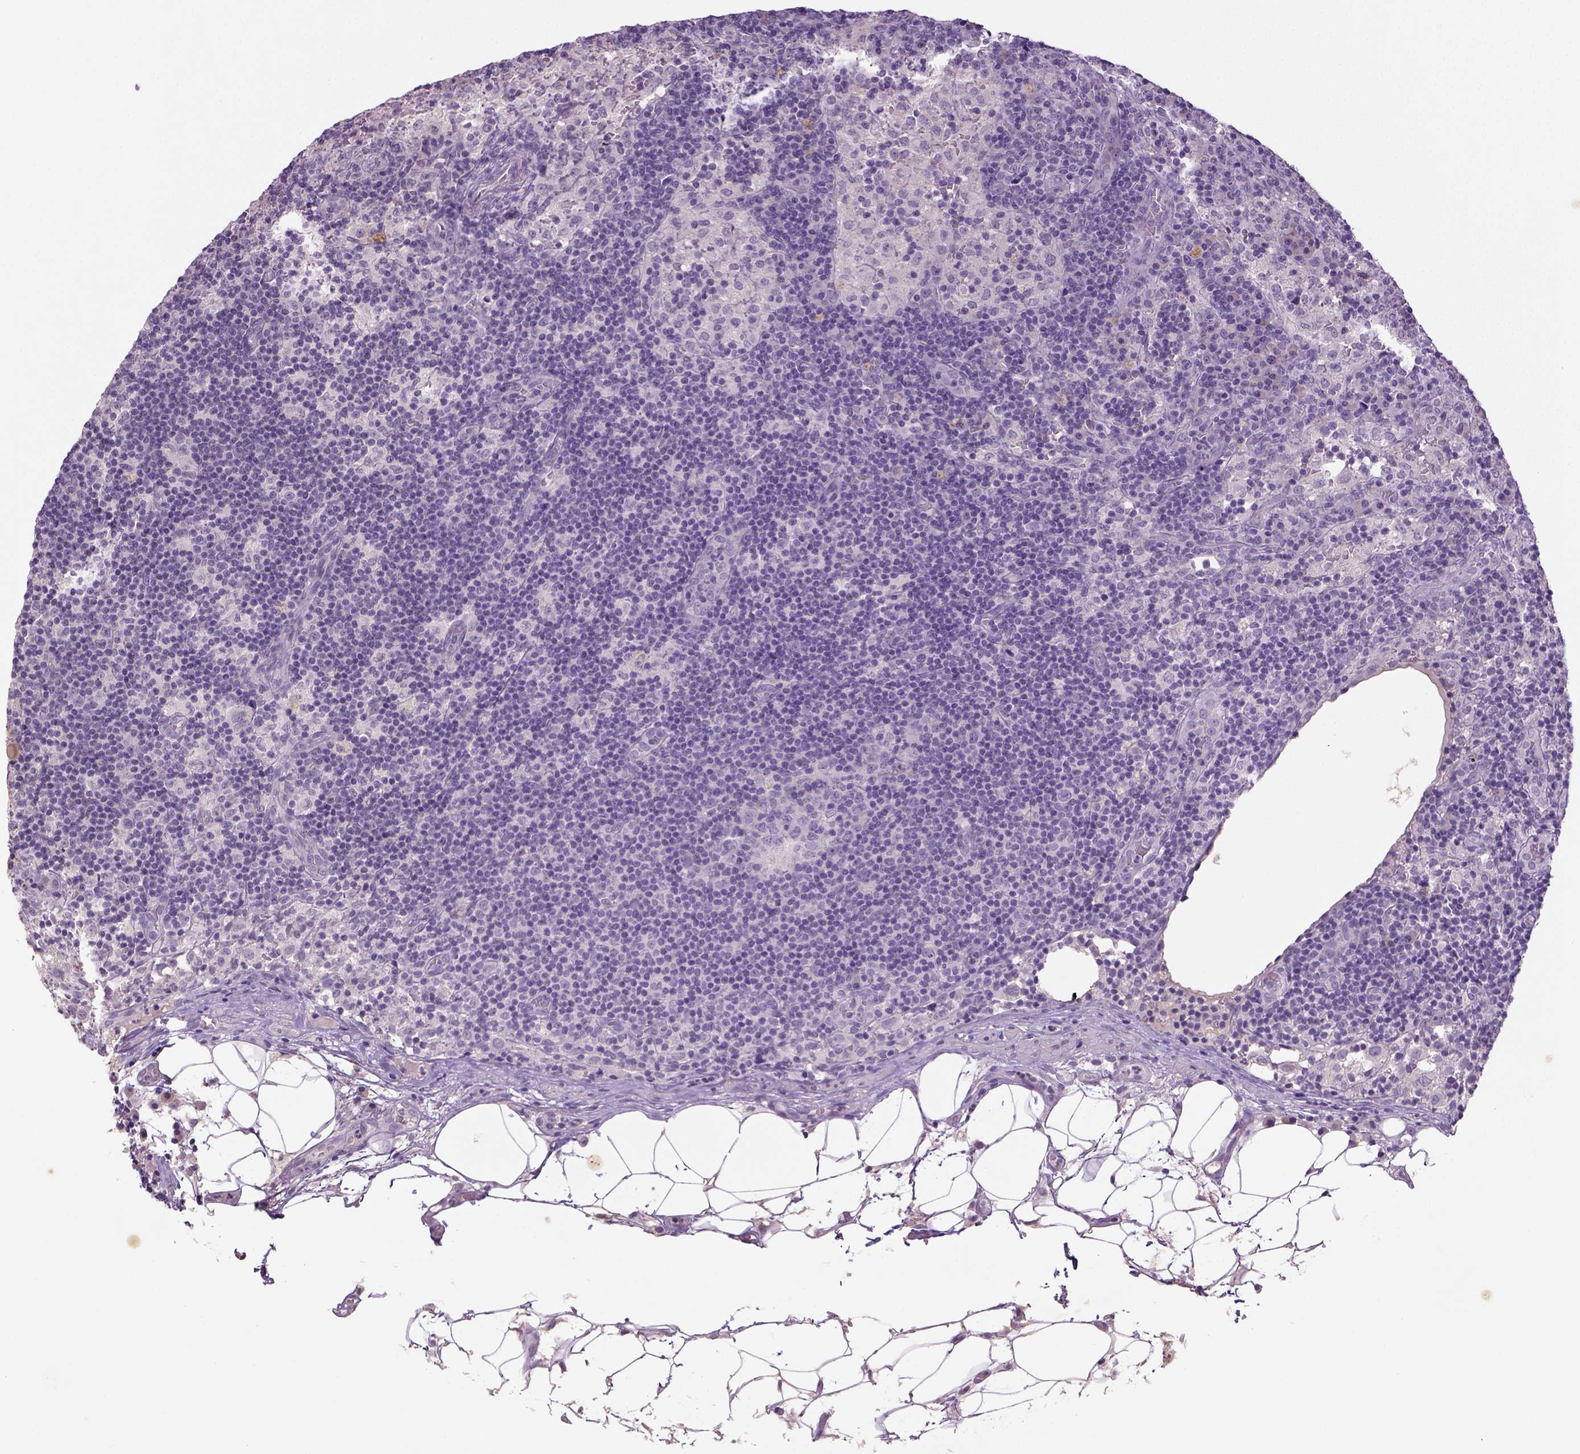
{"staining": {"intensity": "negative", "quantity": "none", "location": "none"}, "tissue": "lymph node", "cell_type": "Germinal center cells", "image_type": "normal", "snomed": [{"axis": "morphology", "description": "Normal tissue, NOS"}, {"axis": "topography", "description": "Lymph node"}], "caption": "IHC of unremarkable human lymph node shows no expression in germinal center cells.", "gene": "NLGN2", "patient": {"sex": "male", "age": 62}}